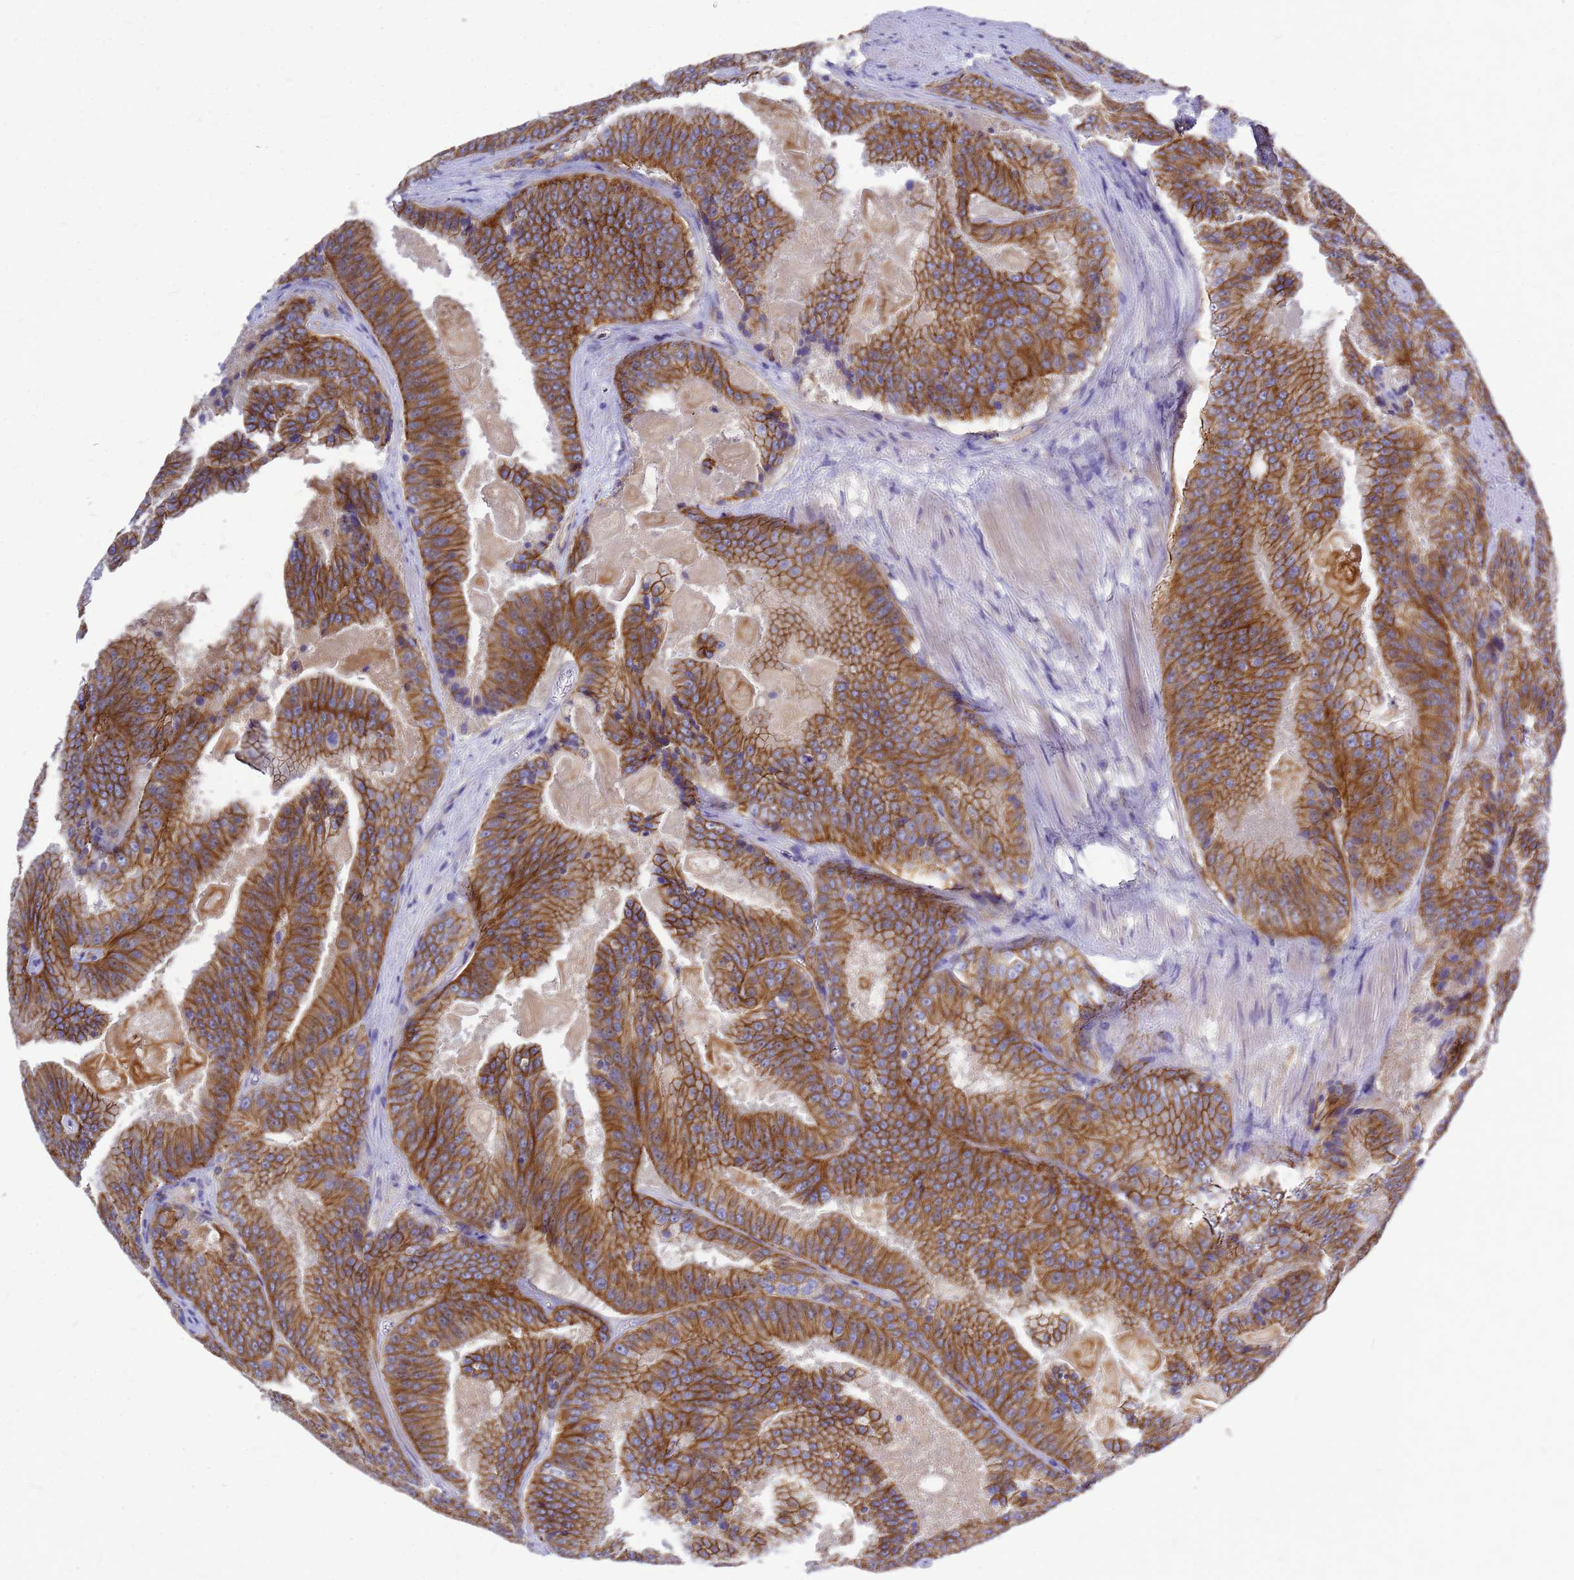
{"staining": {"intensity": "strong", "quantity": ">75%", "location": "cytoplasmic/membranous"}, "tissue": "prostate cancer", "cell_type": "Tumor cells", "image_type": "cancer", "snomed": [{"axis": "morphology", "description": "Adenocarcinoma, High grade"}, {"axis": "topography", "description": "Prostate"}], "caption": "Human prostate cancer stained for a protein (brown) exhibits strong cytoplasmic/membranous positive positivity in about >75% of tumor cells.", "gene": "FBXW5", "patient": {"sex": "male", "age": 61}}